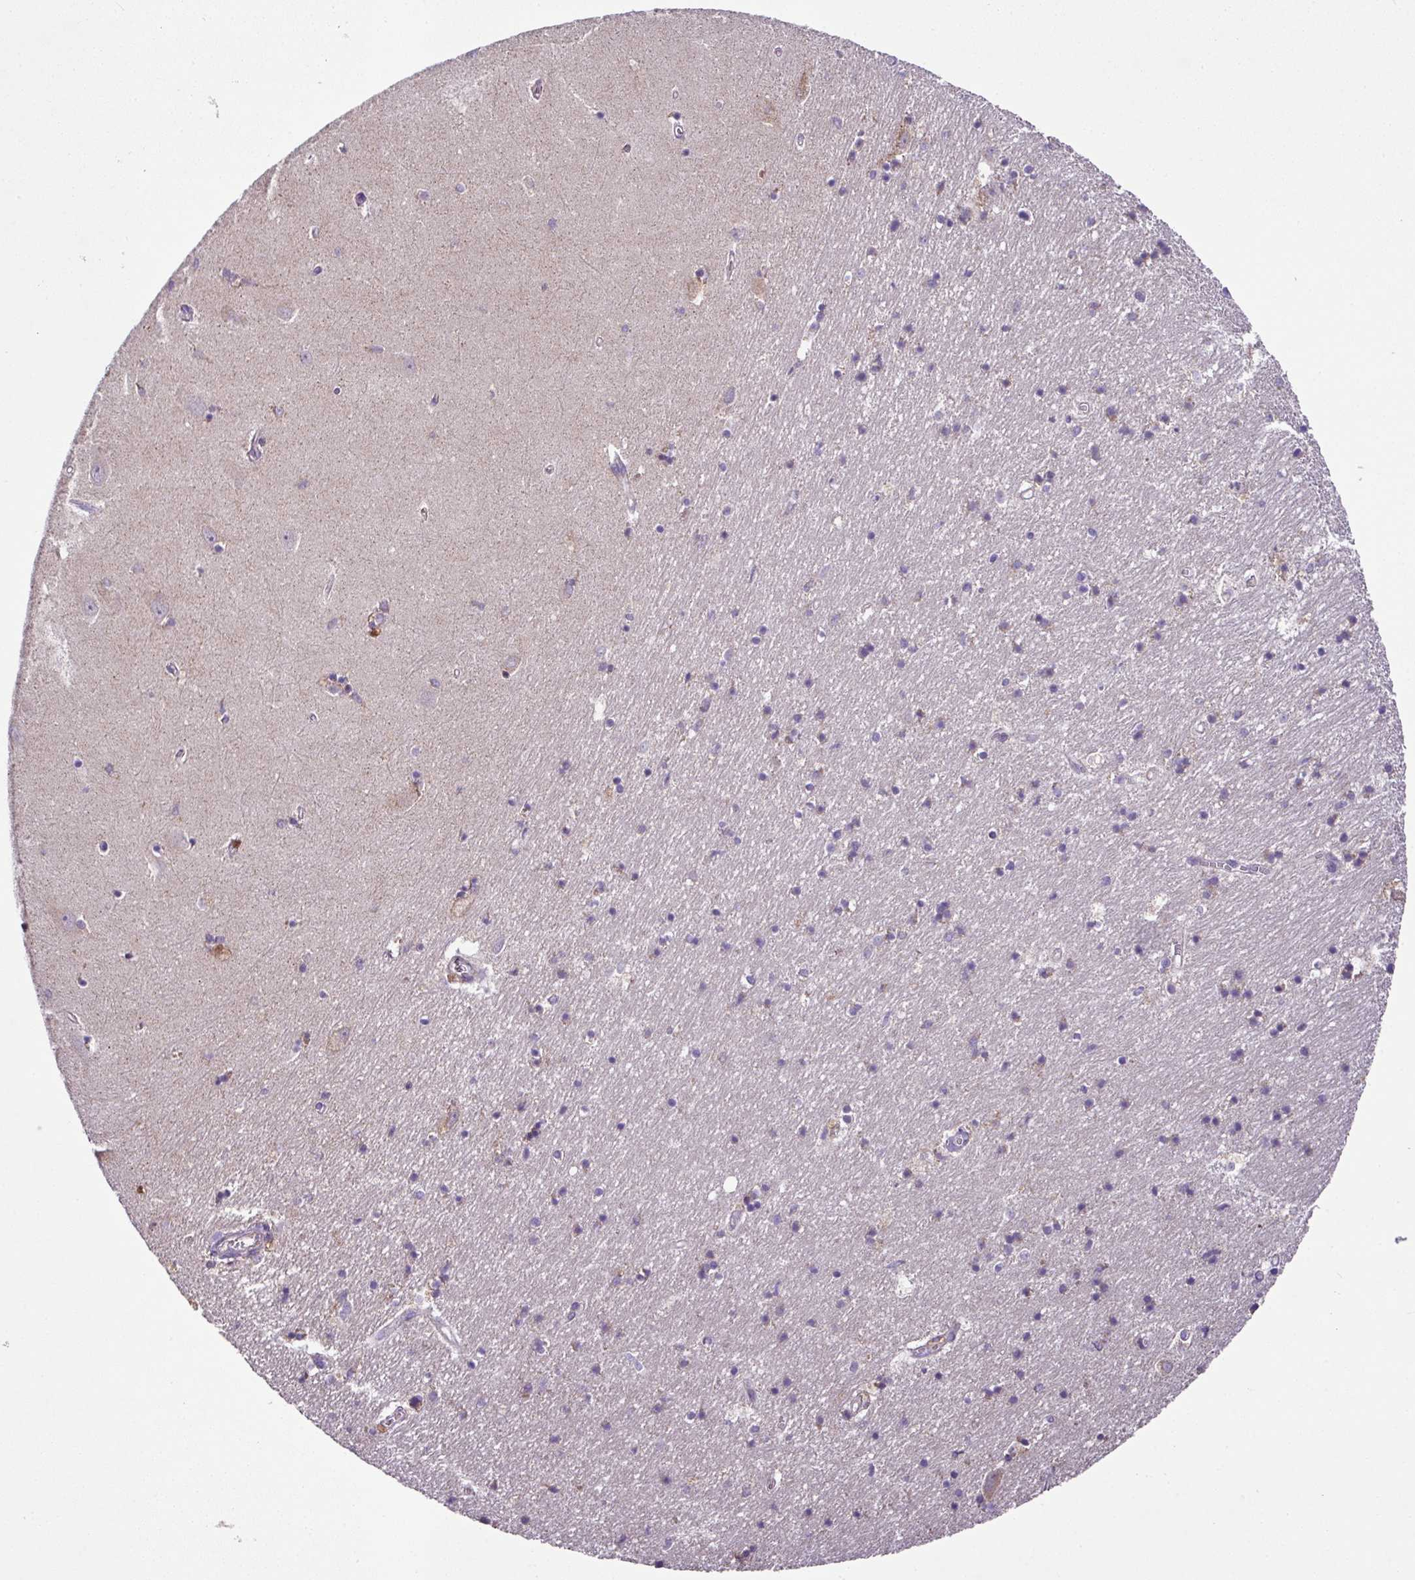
{"staining": {"intensity": "moderate", "quantity": "25%-75%", "location": "cytoplasmic/membranous"}, "tissue": "hippocampus", "cell_type": "Glial cells", "image_type": "normal", "snomed": [{"axis": "morphology", "description": "Normal tissue, NOS"}, {"axis": "topography", "description": "Hippocampus"}], "caption": "Brown immunohistochemical staining in benign hippocampus shows moderate cytoplasmic/membranous positivity in about 25%-75% of glial cells.", "gene": "ZNF513", "patient": {"sex": "female", "age": 64}}